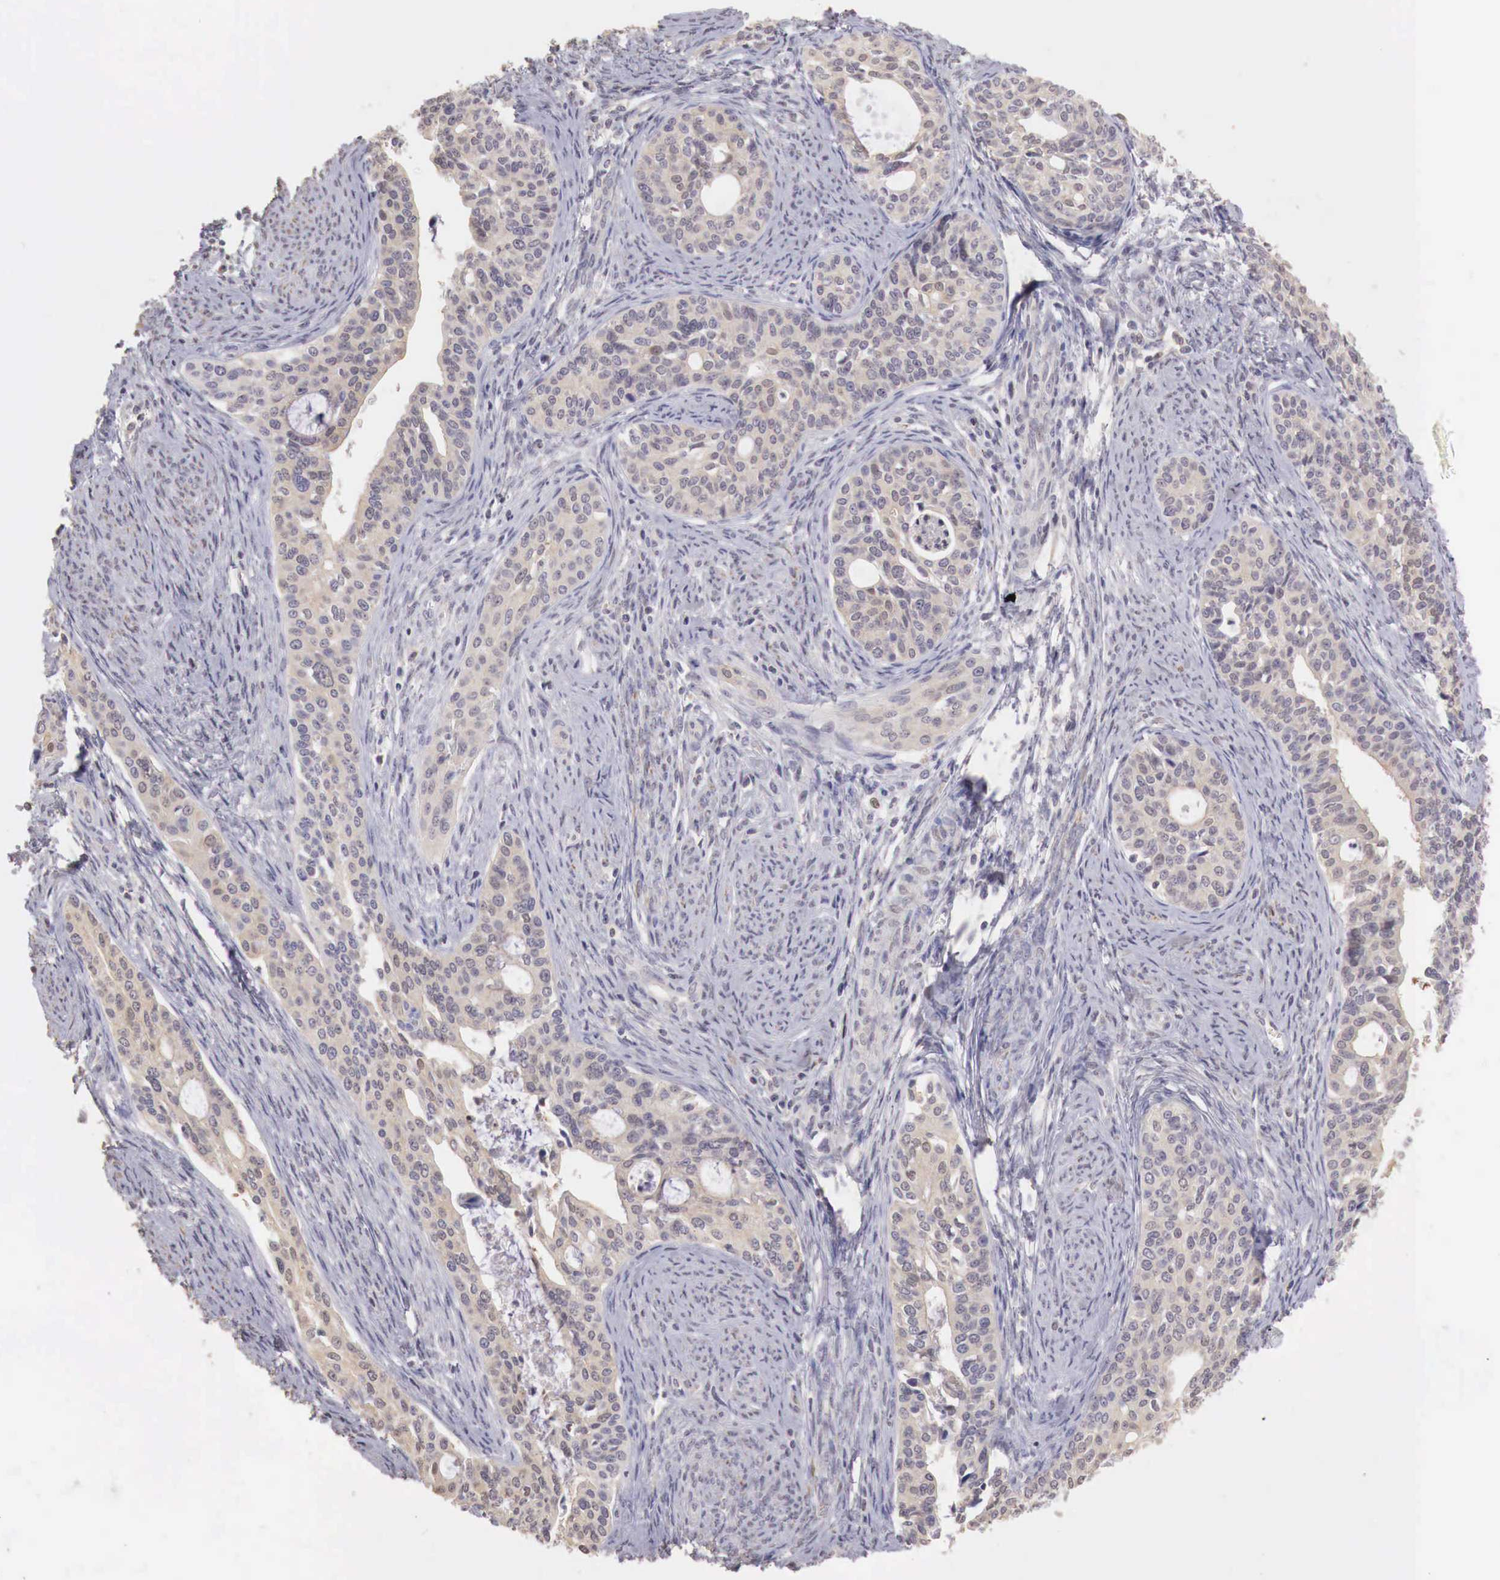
{"staining": {"intensity": "weak", "quantity": ">75%", "location": "cytoplasmic/membranous"}, "tissue": "cervical cancer", "cell_type": "Tumor cells", "image_type": "cancer", "snomed": [{"axis": "morphology", "description": "Squamous cell carcinoma, NOS"}, {"axis": "topography", "description": "Cervix"}], "caption": "DAB immunohistochemical staining of cervical cancer (squamous cell carcinoma) reveals weak cytoplasmic/membranous protein expression in approximately >75% of tumor cells.", "gene": "TBC1D9", "patient": {"sex": "female", "age": 34}}